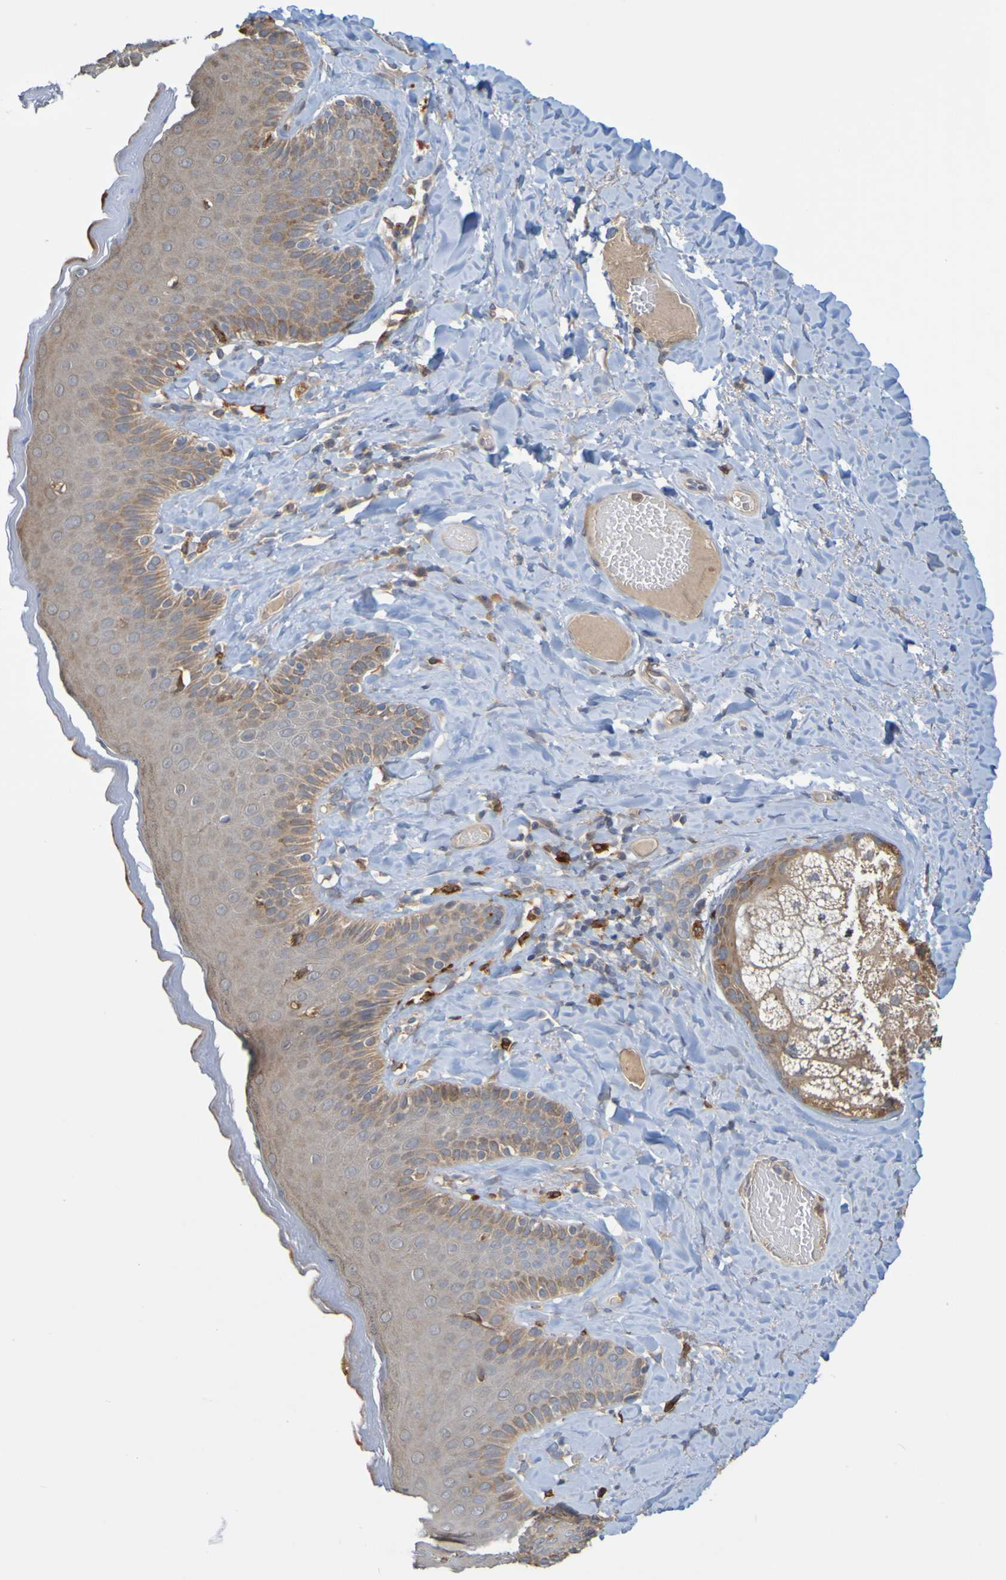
{"staining": {"intensity": "moderate", "quantity": "25%-75%", "location": "cytoplasmic/membranous"}, "tissue": "skin", "cell_type": "Epidermal cells", "image_type": "normal", "snomed": [{"axis": "morphology", "description": "Normal tissue, NOS"}, {"axis": "topography", "description": "Anal"}], "caption": "Immunohistochemical staining of benign human skin shows moderate cytoplasmic/membranous protein staining in about 25%-75% of epidermal cells. (Brightfield microscopy of DAB IHC at high magnification).", "gene": "NAV2", "patient": {"sex": "male", "age": 69}}